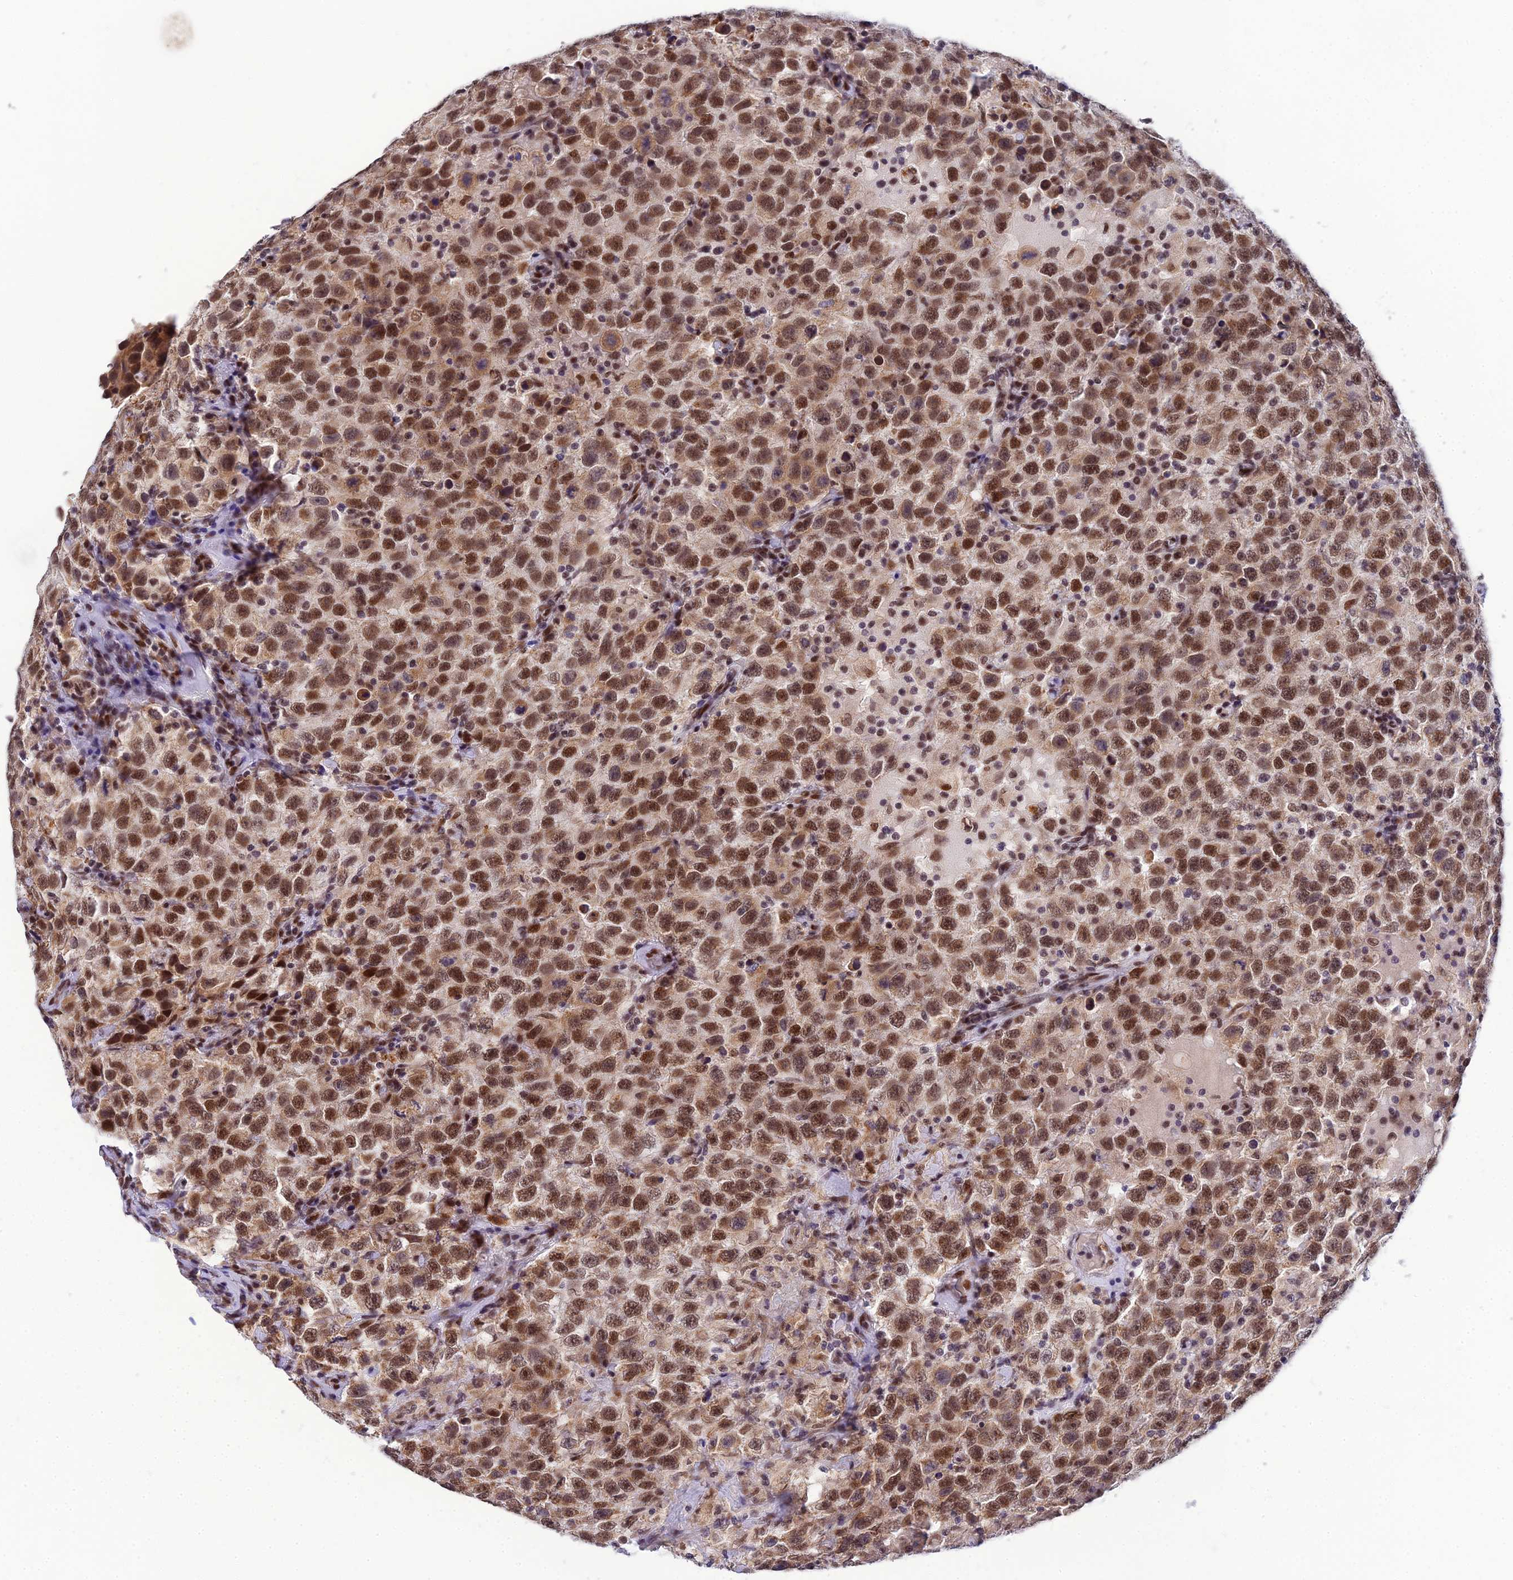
{"staining": {"intensity": "moderate", "quantity": ">75%", "location": "nuclear"}, "tissue": "testis cancer", "cell_type": "Tumor cells", "image_type": "cancer", "snomed": [{"axis": "morphology", "description": "Seminoma, NOS"}, {"axis": "topography", "description": "Testis"}], "caption": "Tumor cells demonstrate medium levels of moderate nuclear positivity in about >75% of cells in human testis cancer.", "gene": "C2orf49", "patient": {"sex": "male", "age": 41}}